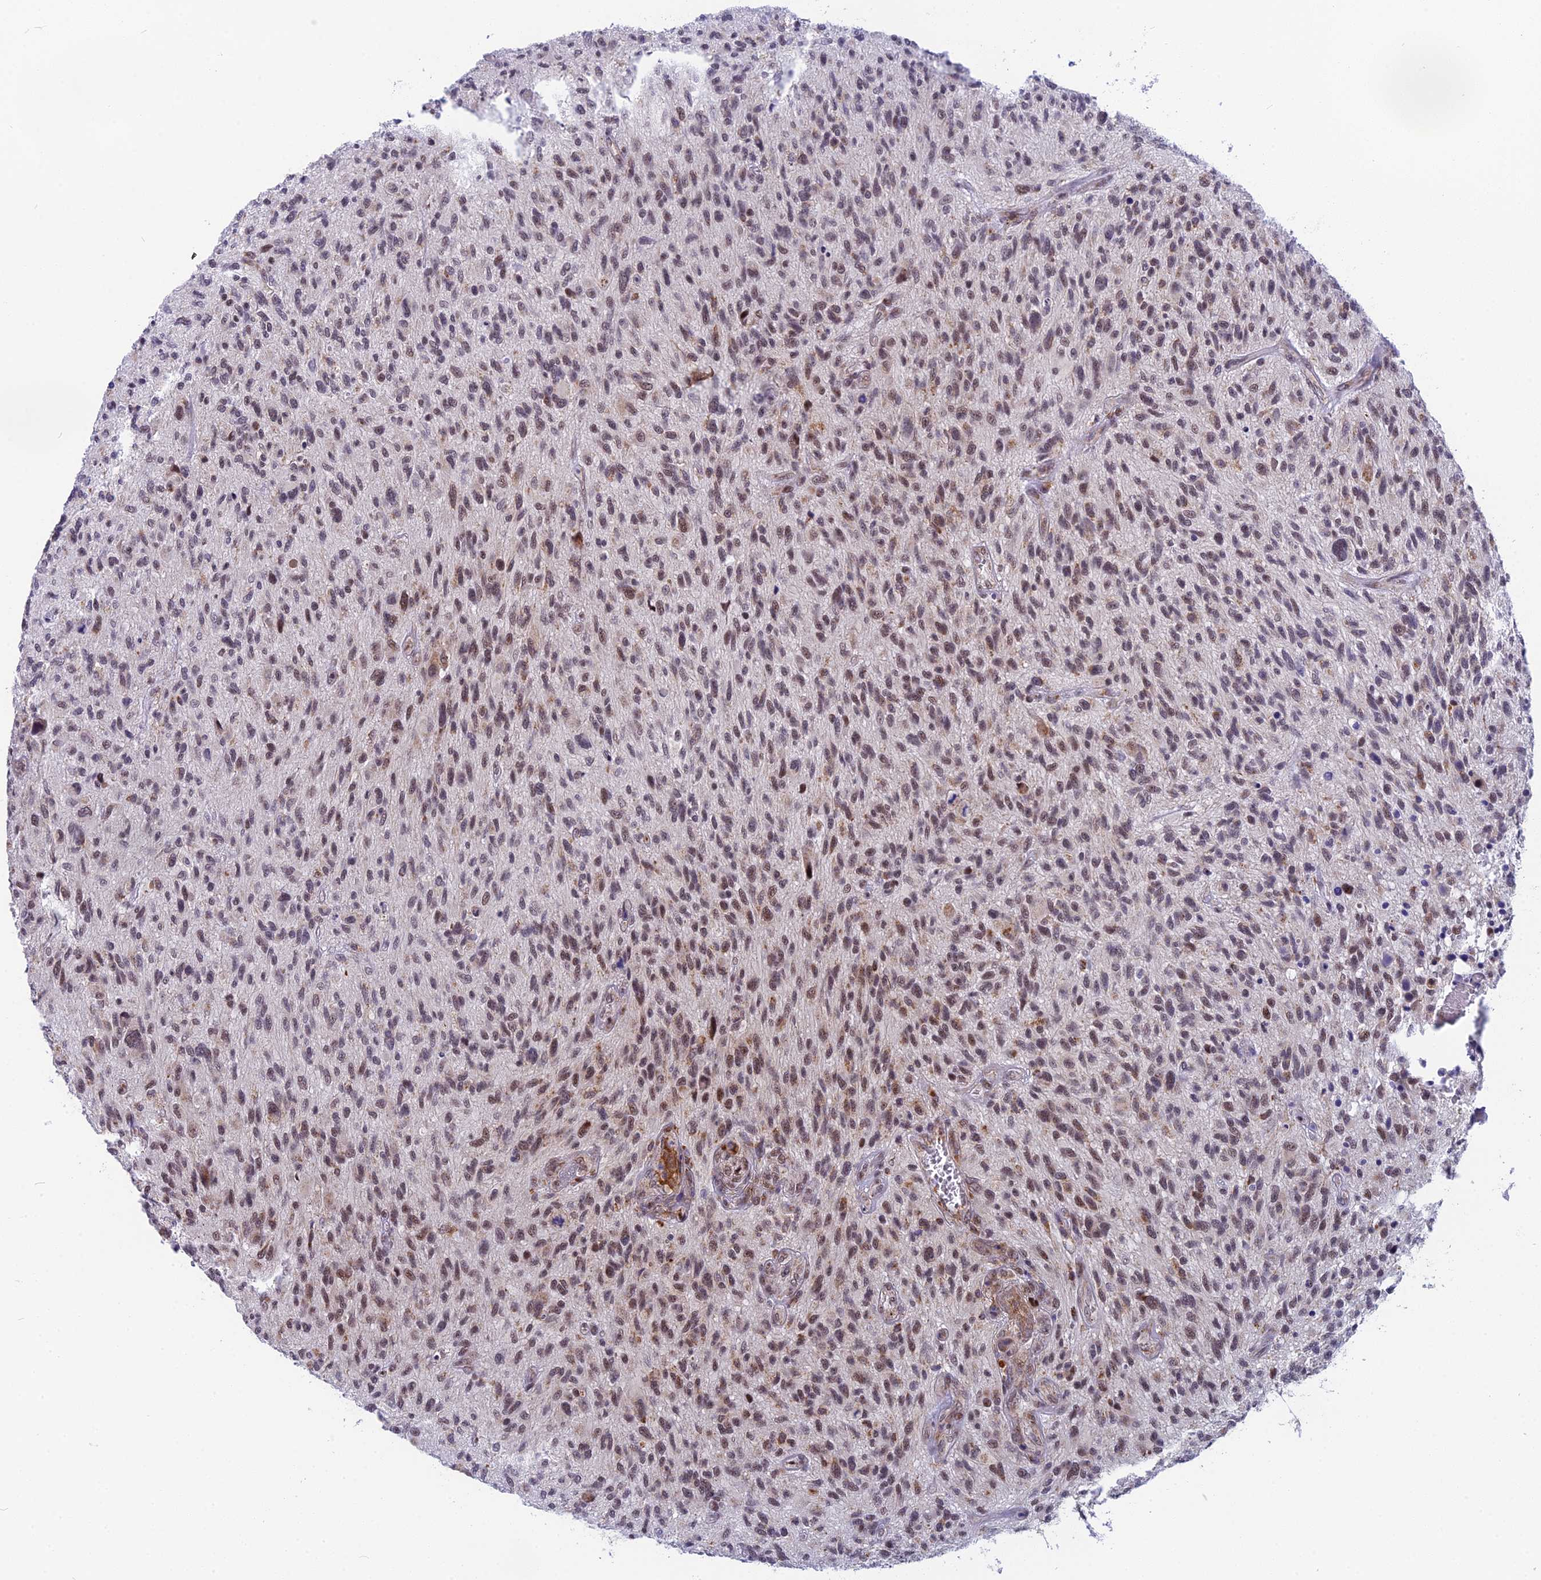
{"staining": {"intensity": "moderate", "quantity": "25%-75%", "location": "cytoplasmic/membranous,nuclear"}, "tissue": "glioma", "cell_type": "Tumor cells", "image_type": "cancer", "snomed": [{"axis": "morphology", "description": "Glioma, malignant, High grade"}, {"axis": "topography", "description": "Brain"}], "caption": "Tumor cells show medium levels of moderate cytoplasmic/membranous and nuclear staining in approximately 25%-75% of cells in human glioma.", "gene": "CMC1", "patient": {"sex": "male", "age": 47}}